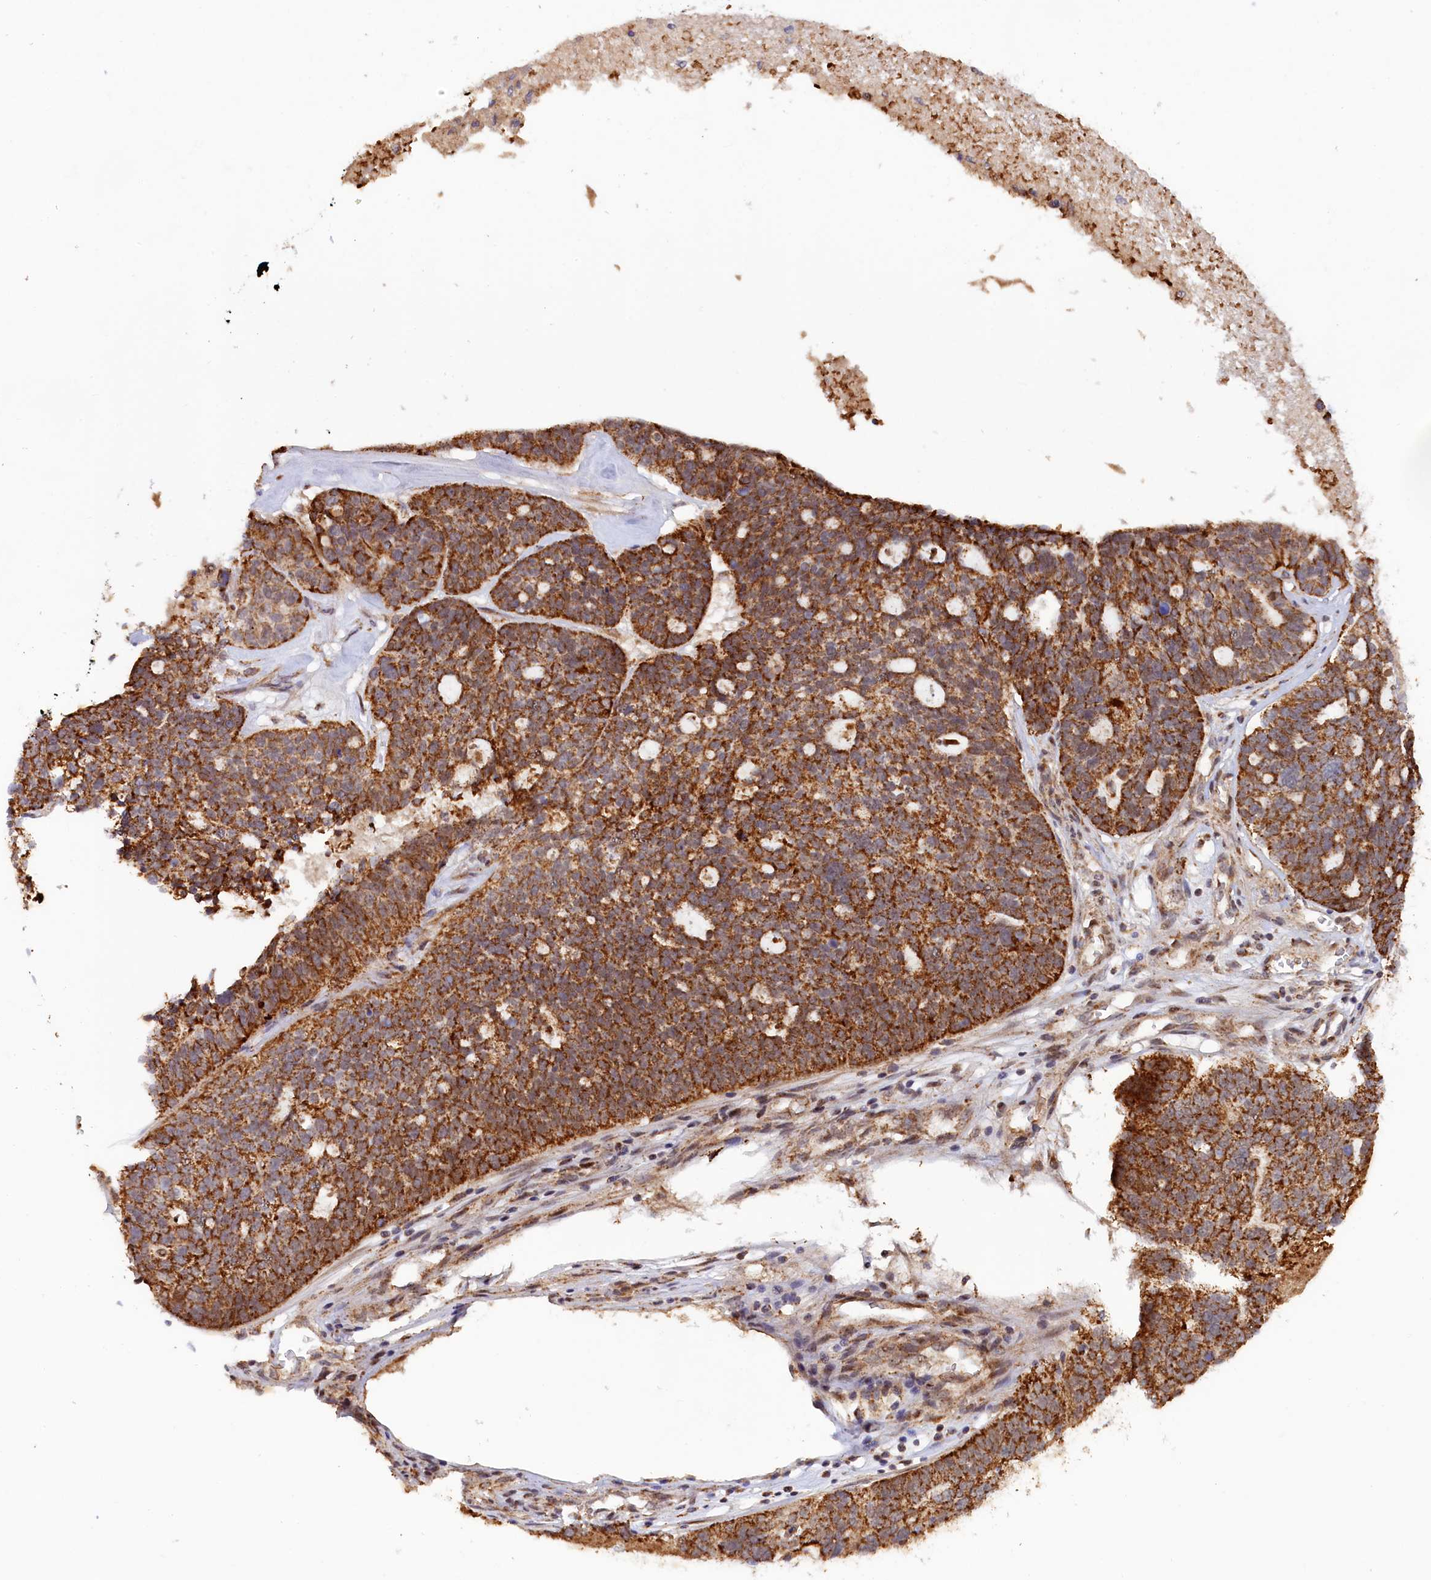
{"staining": {"intensity": "strong", "quantity": ">75%", "location": "cytoplasmic/membranous"}, "tissue": "ovarian cancer", "cell_type": "Tumor cells", "image_type": "cancer", "snomed": [{"axis": "morphology", "description": "Cystadenocarcinoma, serous, NOS"}, {"axis": "topography", "description": "Ovary"}], "caption": "Immunohistochemistry (IHC) staining of ovarian cancer, which reveals high levels of strong cytoplasmic/membranous positivity in approximately >75% of tumor cells indicating strong cytoplasmic/membranous protein expression. The staining was performed using DAB (brown) for protein detection and nuclei were counterstained in hematoxylin (blue).", "gene": "DUS3L", "patient": {"sex": "female", "age": 59}}